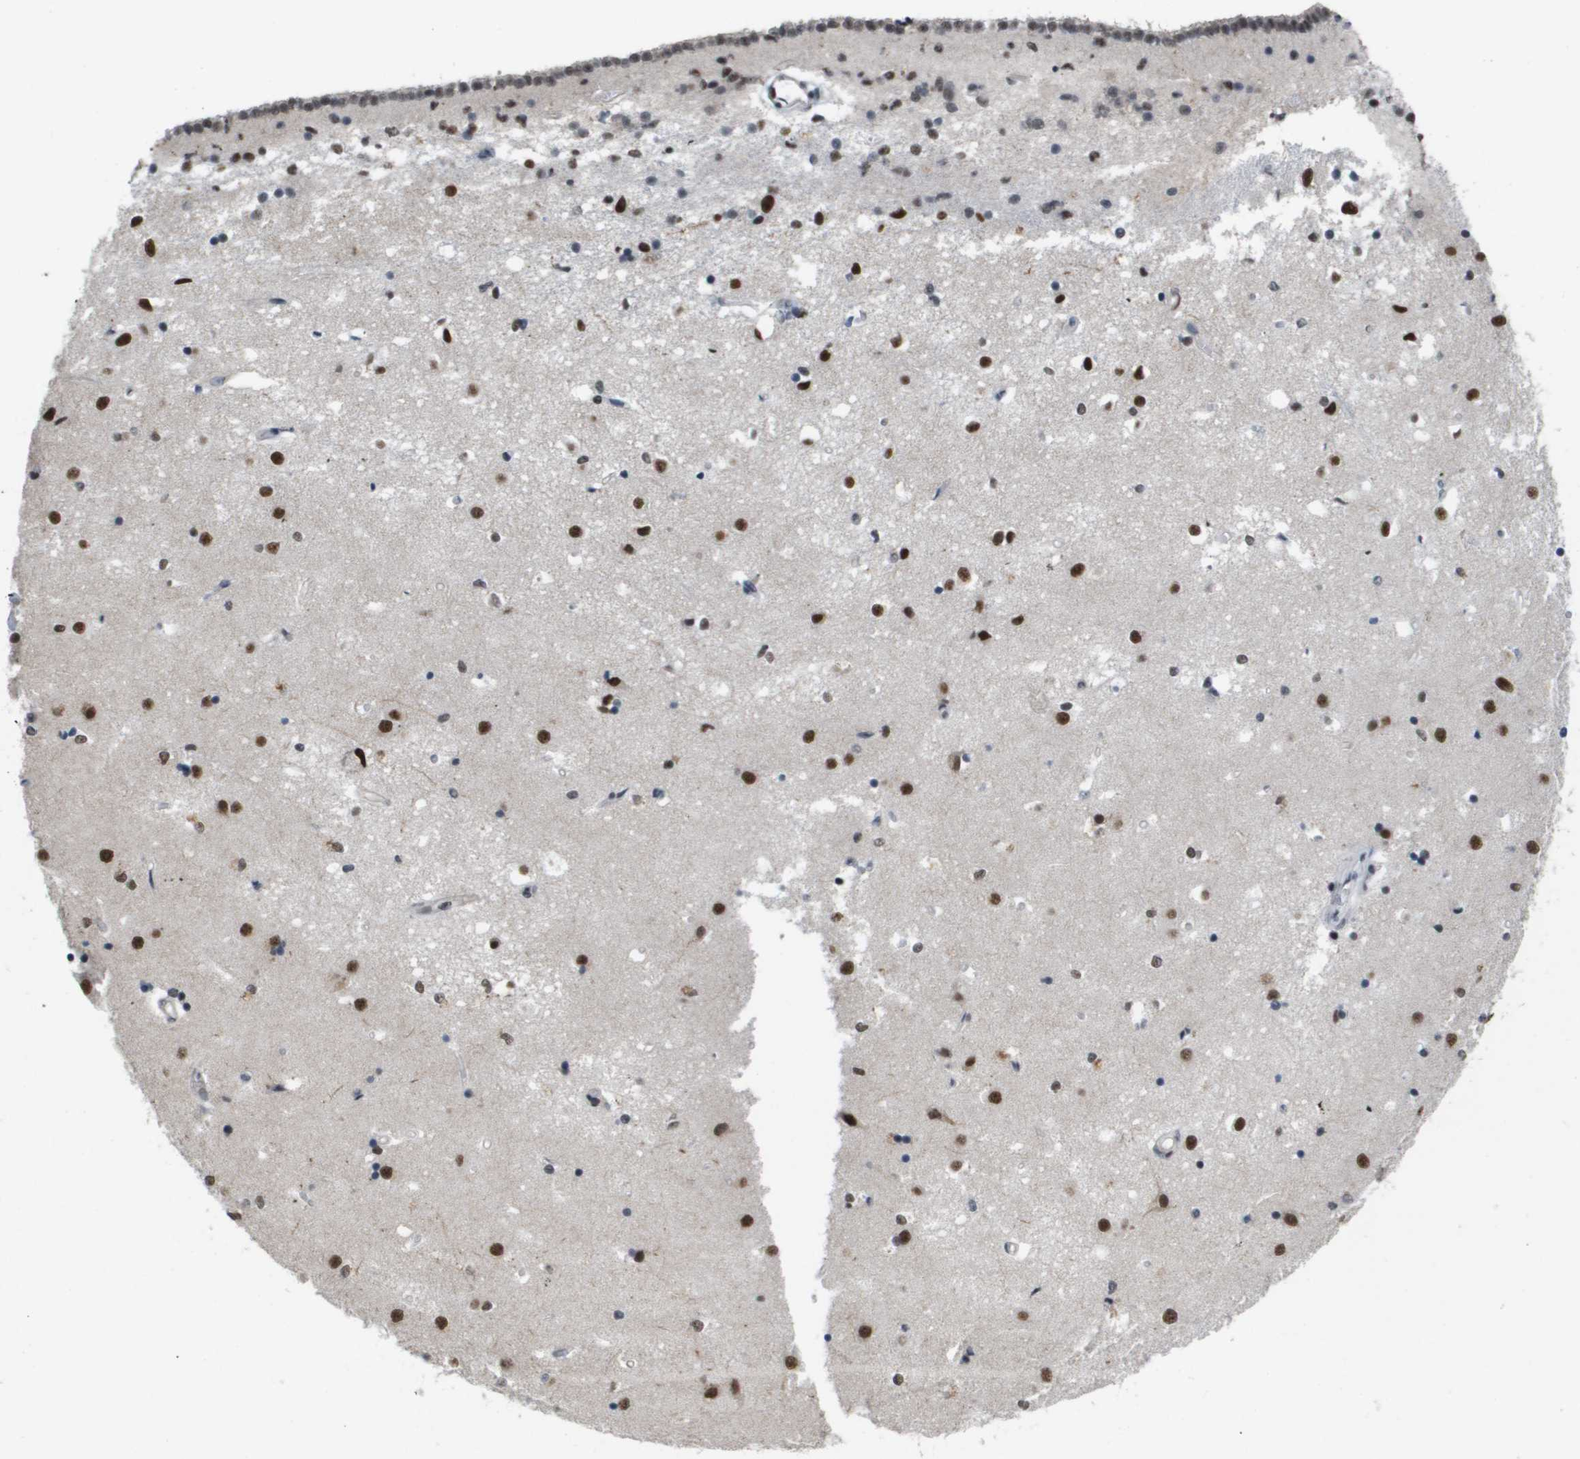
{"staining": {"intensity": "weak", "quantity": "<25%", "location": "nuclear"}, "tissue": "caudate", "cell_type": "Glial cells", "image_type": "normal", "snomed": [{"axis": "morphology", "description": "Normal tissue, NOS"}, {"axis": "topography", "description": "Lateral ventricle wall"}], "caption": "IHC of benign caudate demonstrates no positivity in glial cells.", "gene": "ISY1", "patient": {"sex": "male", "age": 45}}